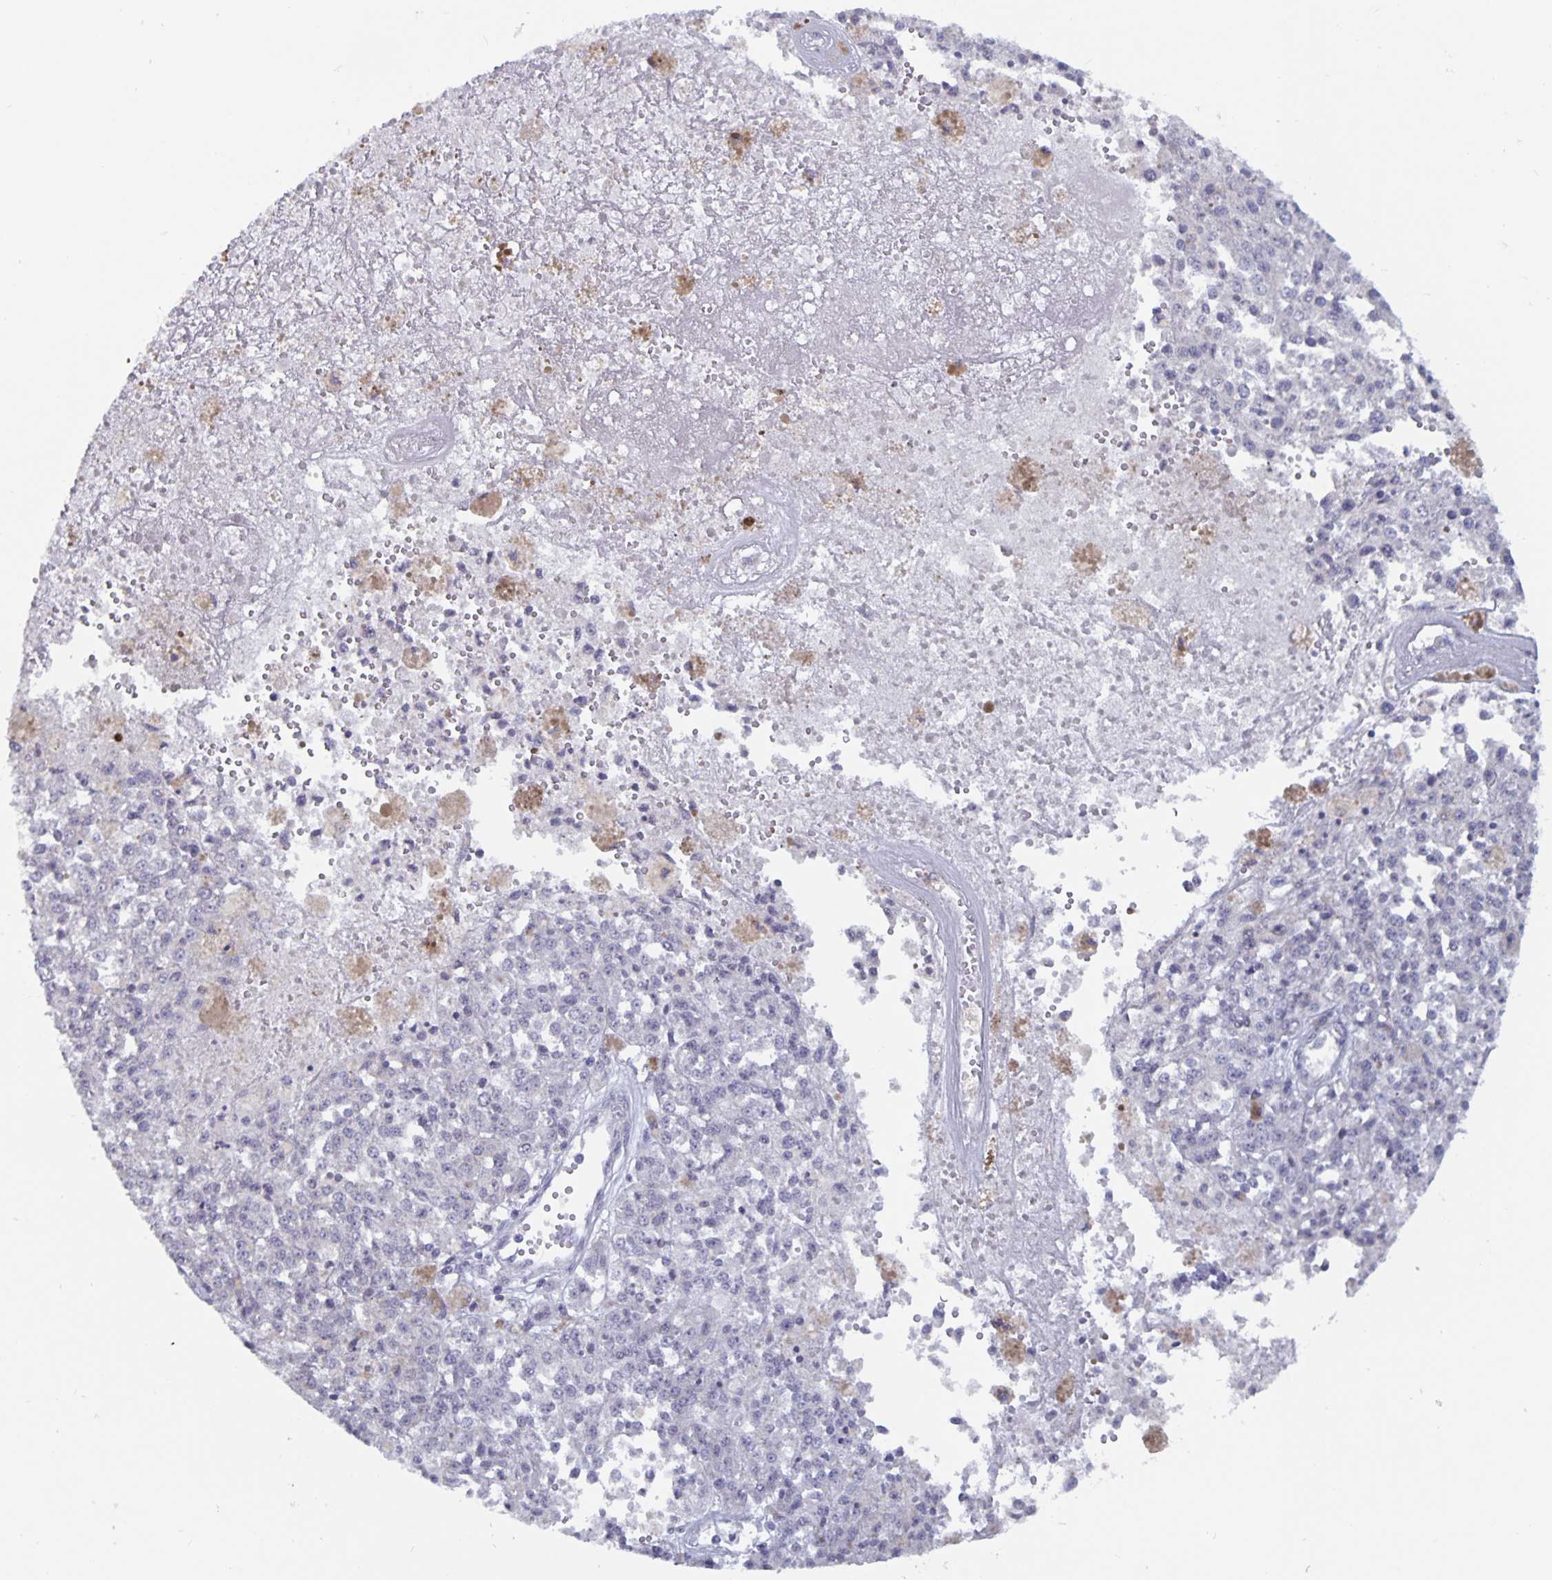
{"staining": {"intensity": "negative", "quantity": "none", "location": "none"}, "tissue": "melanoma", "cell_type": "Tumor cells", "image_type": "cancer", "snomed": [{"axis": "morphology", "description": "Malignant melanoma, Metastatic site"}, {"axis": "topography", "description": "Lymph node"}], "caption": "This micrograph is of malignant melanoma (metastatic site) stained with immunohistochemistry (IHC) to label a protein in brown with the nuclei are counter-stained blue. There is no staining in tumor cells. The staining is performed using DAB brown chromogen with nuclei counter-stained in using hematoxylin.", "gene": "PLCB3", "patient": {"sex": "female", "age": 64}}